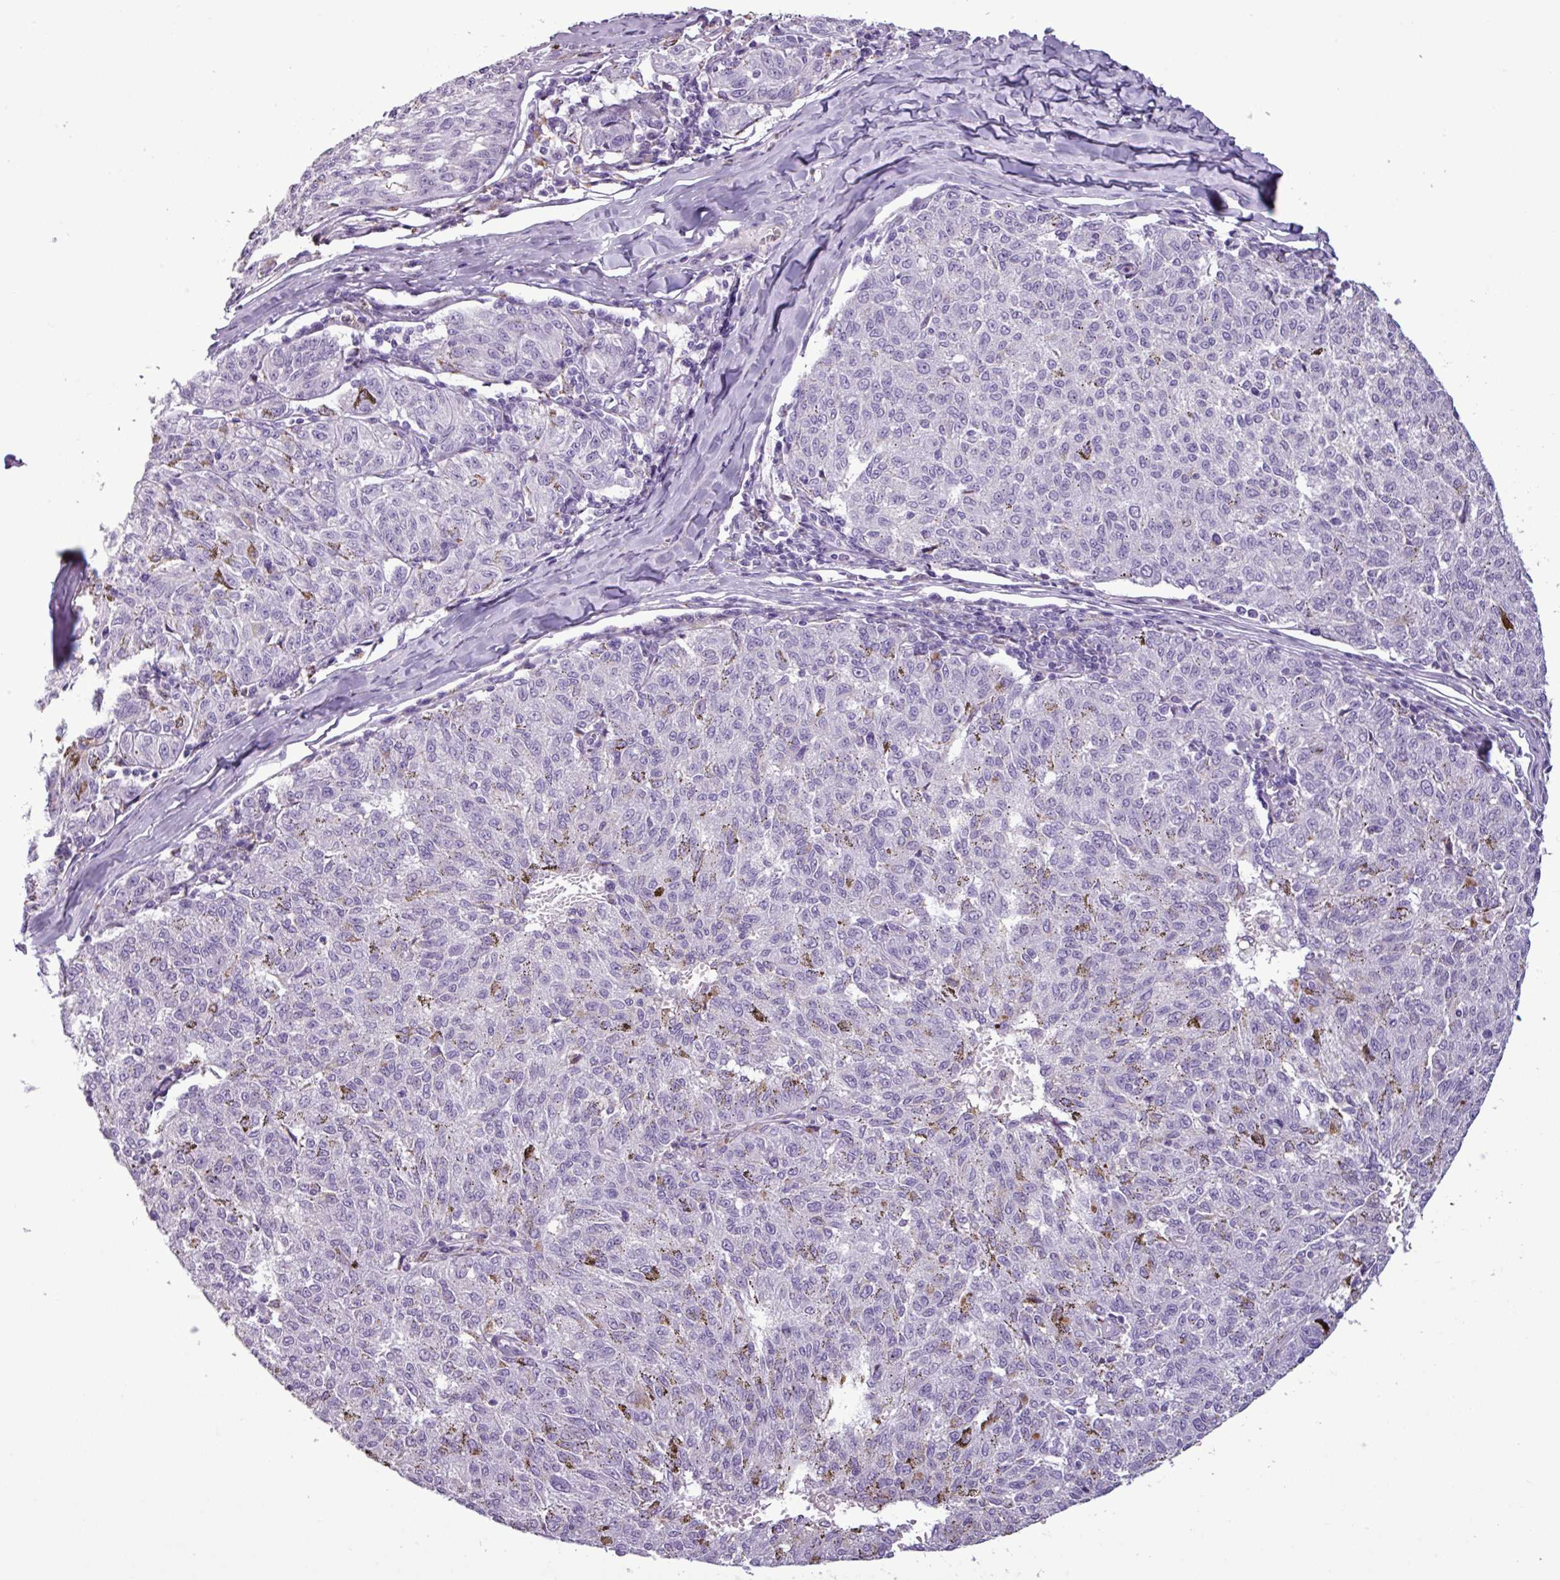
{"staining": {"intensity": "negative", "quantity": "none", "location": "none"}, "tissue": "melanoma", "cell_type": "Tumor cells", "image_type": "cancer", "snomed": [{"axis": "morphology", "description": "Malignant melanoma, NOS"}, {"axis": "topography", "description": "Skin"}], "caption": "Melanoma was stained to show a protein in brown. There is no significant positivity in tumor cells. (Brightfield microscopy of DAB (3,3'-diaminobenzidine) immunohistochemistry at high magnification).", "gene": "ZNF667", "patient": {"sex": "female", "age": 72}}